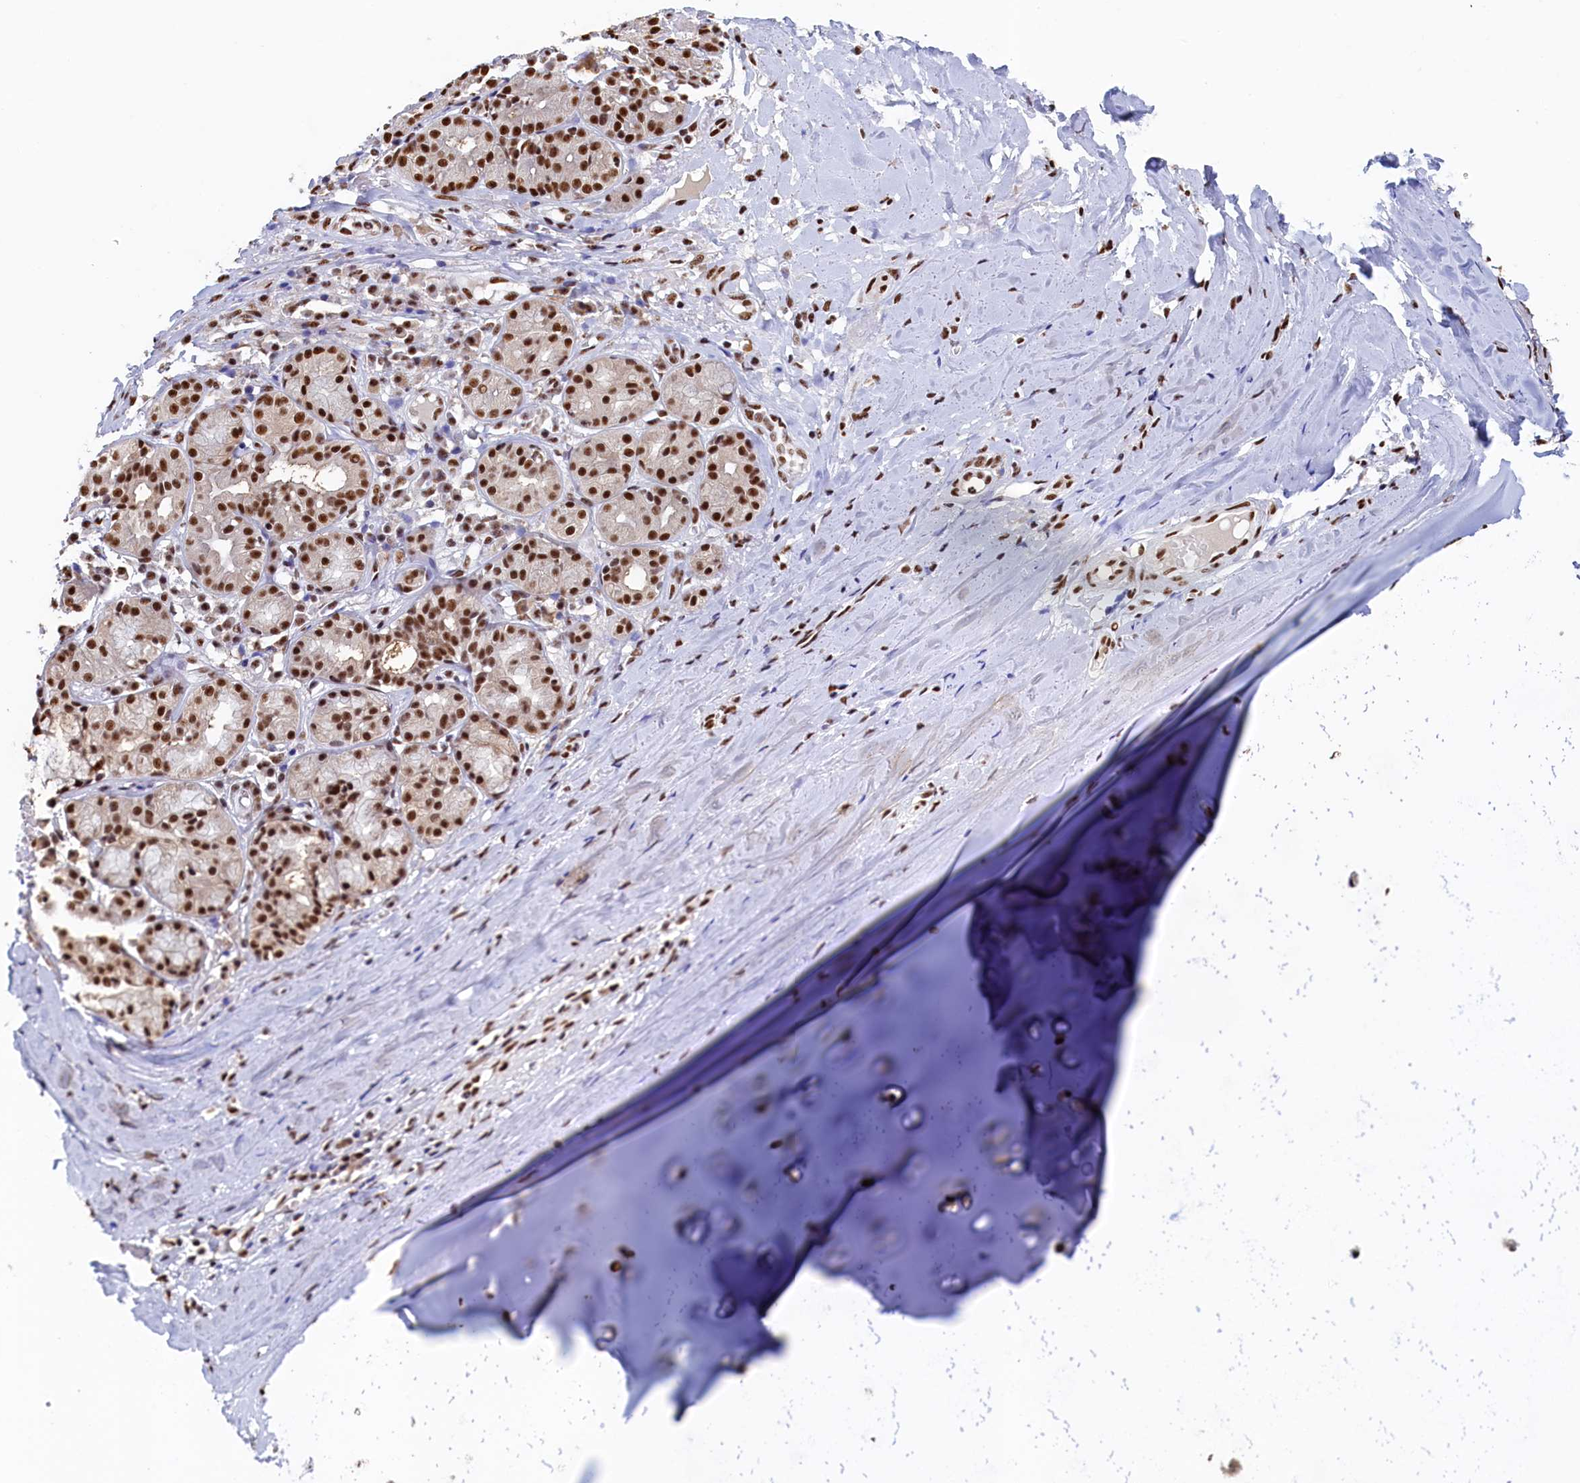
{"staining": {"intensity": "strong", "quantity": ">75%", "location": "nuclear"}, "tissue": "soft tissue", "cell_type": "Chondrocytes", "image_type": "normal", "snomed": [{"axis": "morphology", "description": "Normal tissue, NOS"}, {"axis": "morphology", "description": "Basal cell carcinoma"}, {"axis": "topography", "description": "Cartilage tissue"}, {"axis": "topography", "description": "Nasopharynx"}, {"axis": "topography", "description": "Oral tissue"}], "caption": "A micrograph of soft tissue stained for a protein shows strong nuclear brown staining in chondrocytes. The protein of interest is stained brown, and the nuclei are stained in blue (DAB IHC with brightfield microscopy, high magnification).", "gene": "MOSPD3", "patient": {"sex": "female", "age": 77}}